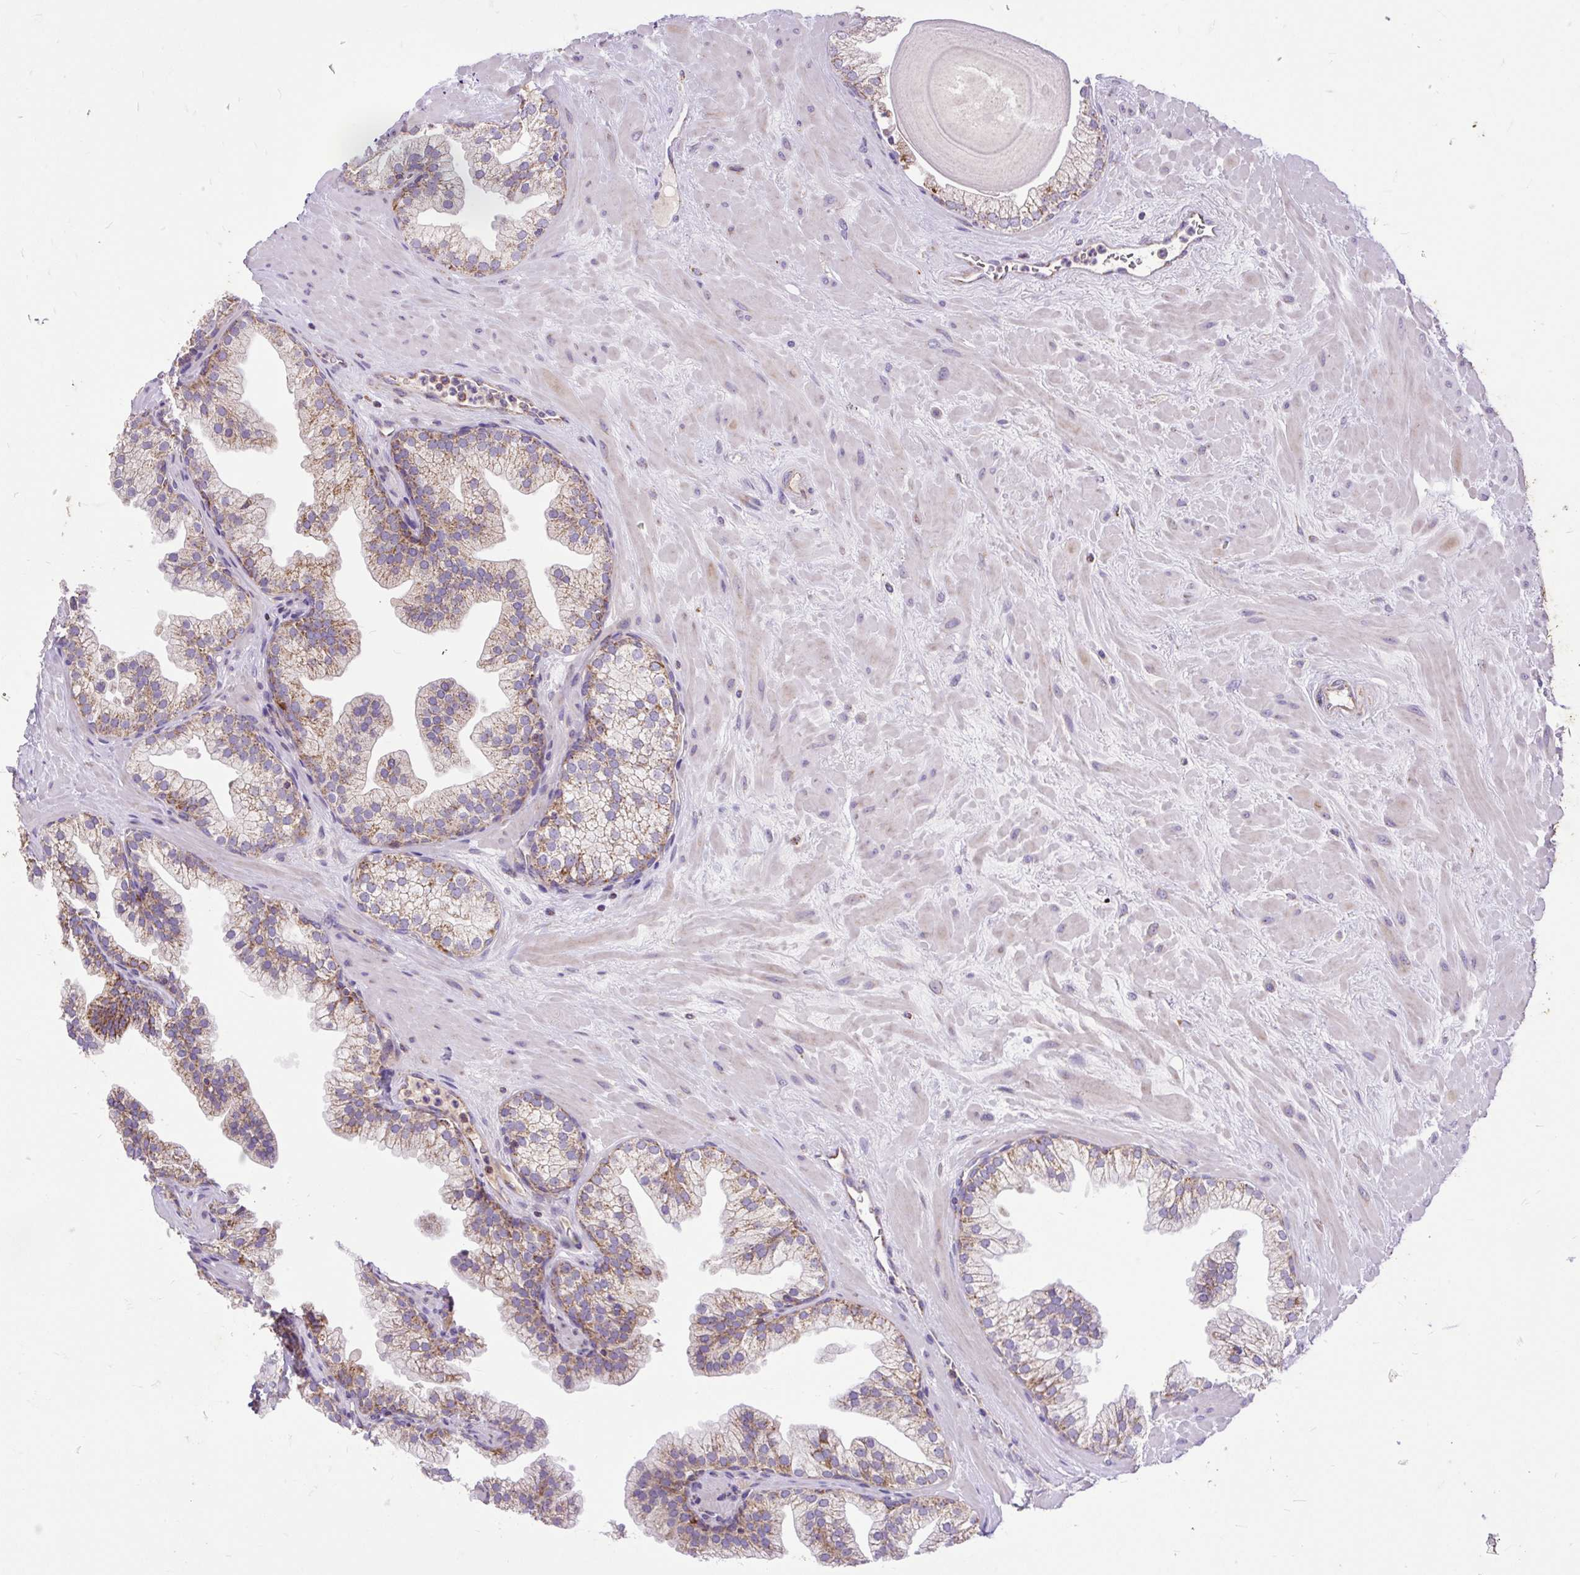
{"staining": {"intensity": "moderate", "quantity": "<25%", "location": "cytoplasmic/membranous"}, "tissue": "prostate", "cell_type": "Glandular cells", "image_type": "normal", "snomed": [{"axis": "morphology", "description": "Normal tissue, NOS"}, {"axis": "topography", "description": "Prostate"}, {"axis": "topography", "description": "Peripheral nerve tissue"}], "caption": "Protein staining by IHC demonstrates moderate cytoplasmic/membranous staining in approximately <25% of glandular cells in normal prostate. Immunohistochemistry stains the protein in brown and the nuclei are stained blue.", "gene": "TOMM40", "patient": {"sex": "male", "age": 61}}